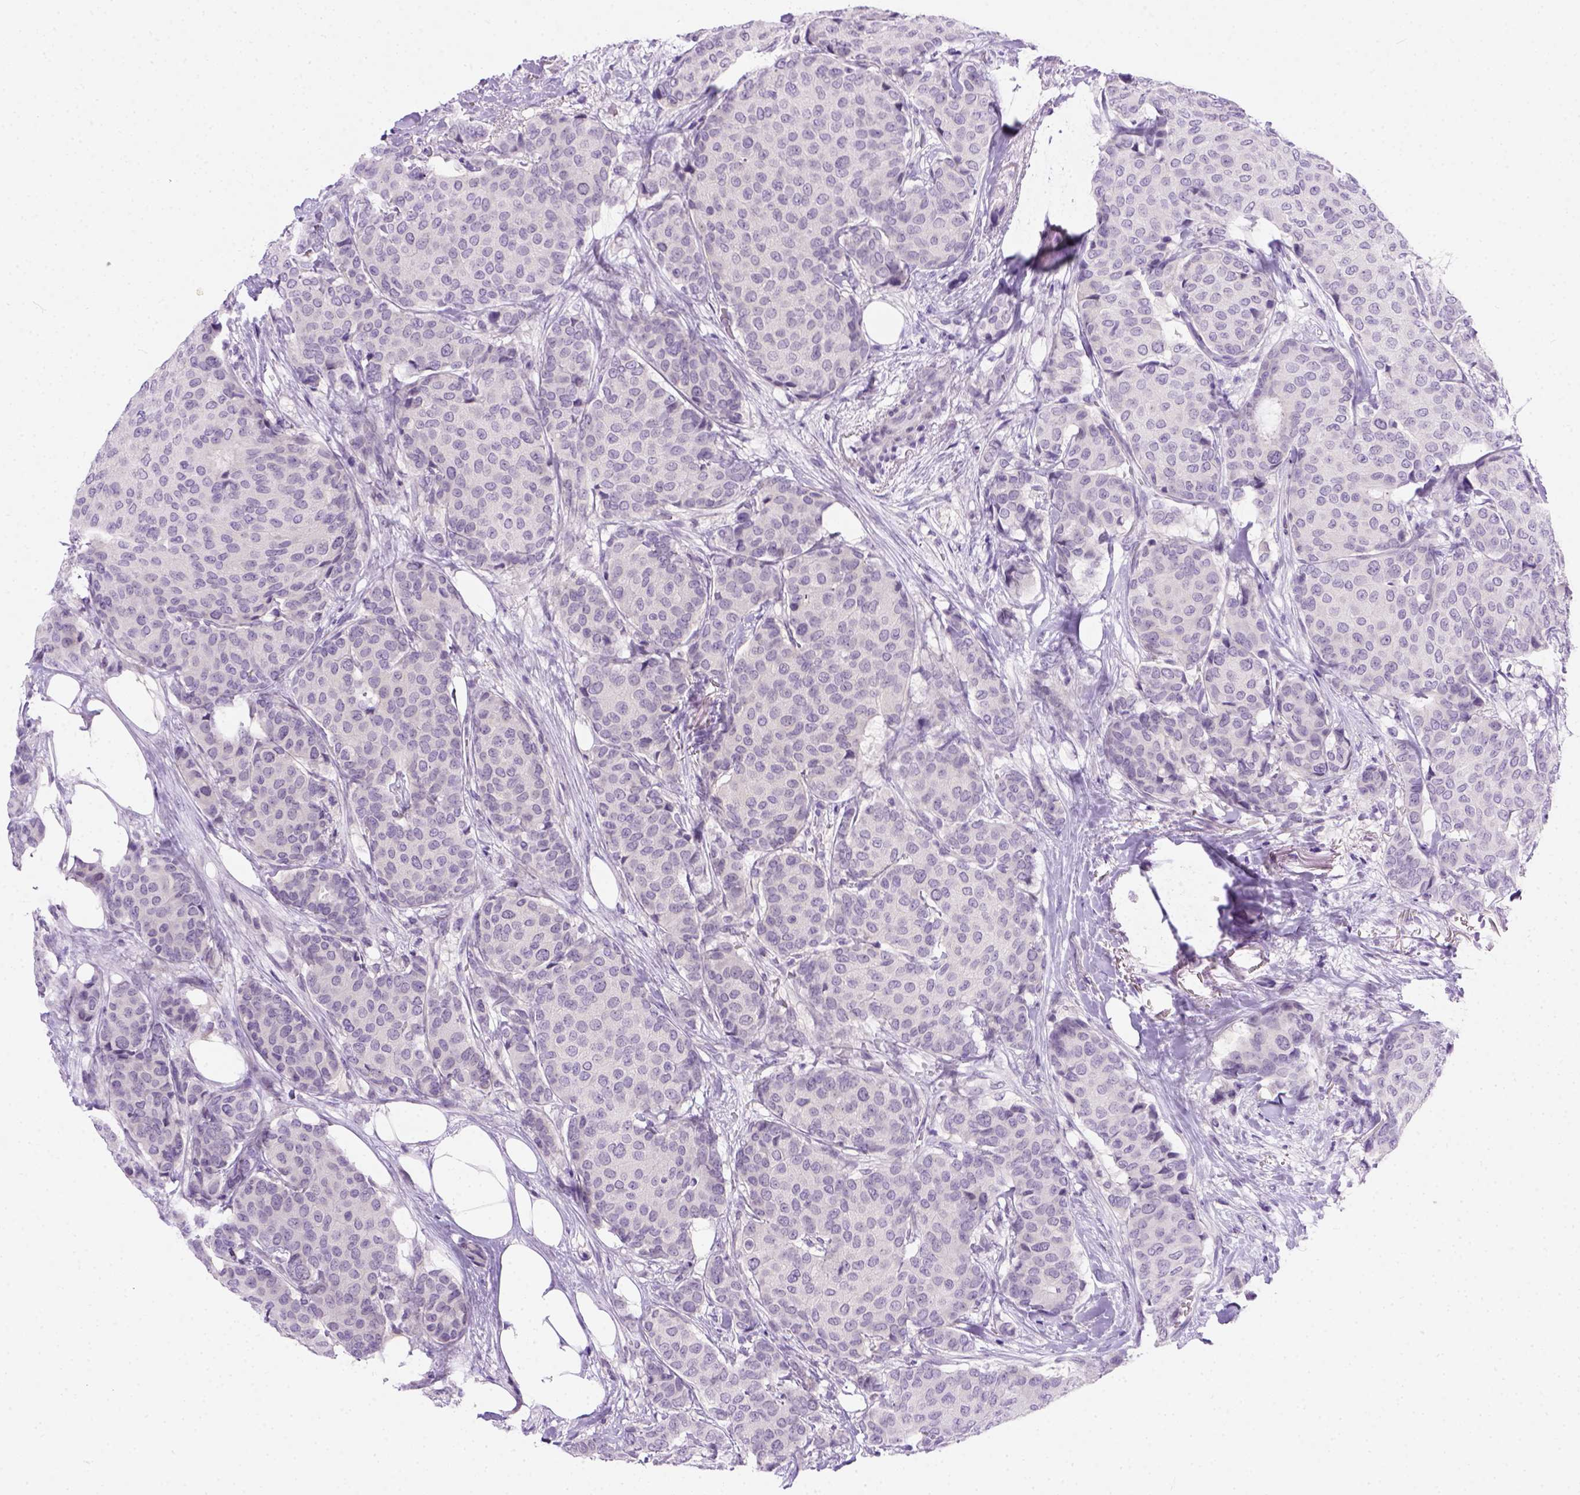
{"staining": {"intensity": "negative", "quantity": "none", "location": "none"}, "tissue": "breast cancer", "cell_type": "Tumor cells", "image_type": "cancer", "snomed": [{"axis": "morphology", "description": "Duct carcinoma"}, {"axis": "topography", "description": "Breast"}], "caption": "Tumor cells are negative for brown protein staining in invasive ductal carcinoma (breast).", "gene": "FAM184B", "patient": {"sex": "female", "age": 75}}